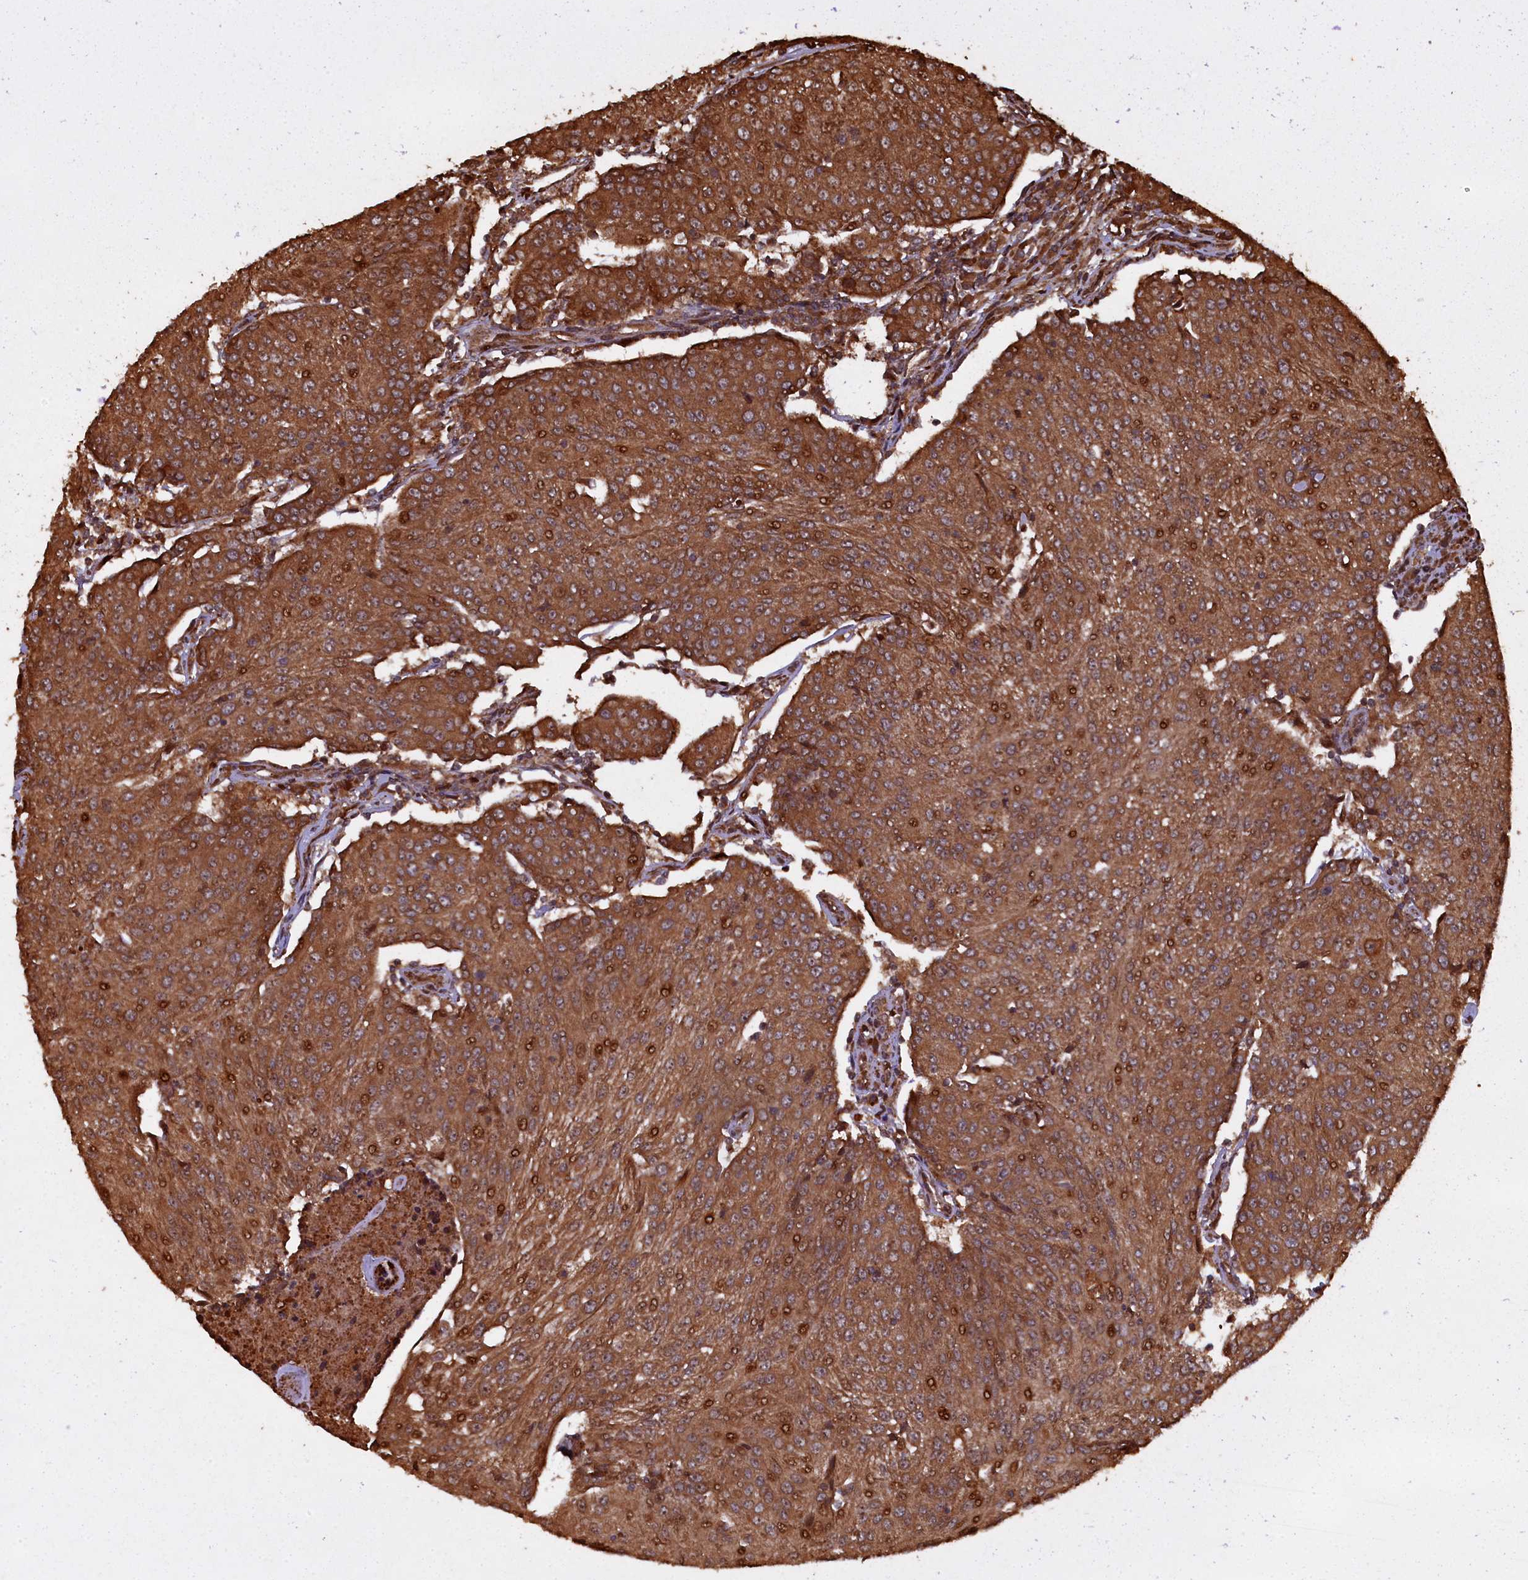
{"staining": {"intensity": "strong", "quantity": ">75%", "location": "cytoplasmic/membranous,nuclear"}, "tissue": "urothelial cancer", "cell_type": "Tumor cells", "image_type": "cancer", "snomed": [{"axis": "morphology", "description": "Urothelial carcinoma, High grade"}, {"axis": "topography", "description": "Urinary bladder"}], "caption": "Immunohistochemistry (IHC) of human urothelial cancer reveals high levels of strong cytoplasmic/membranous and nuclear positivity in approximately >75% of tumor cells.", "gene": "PIGN", "patient": {"sex": "female", "age": 85}}